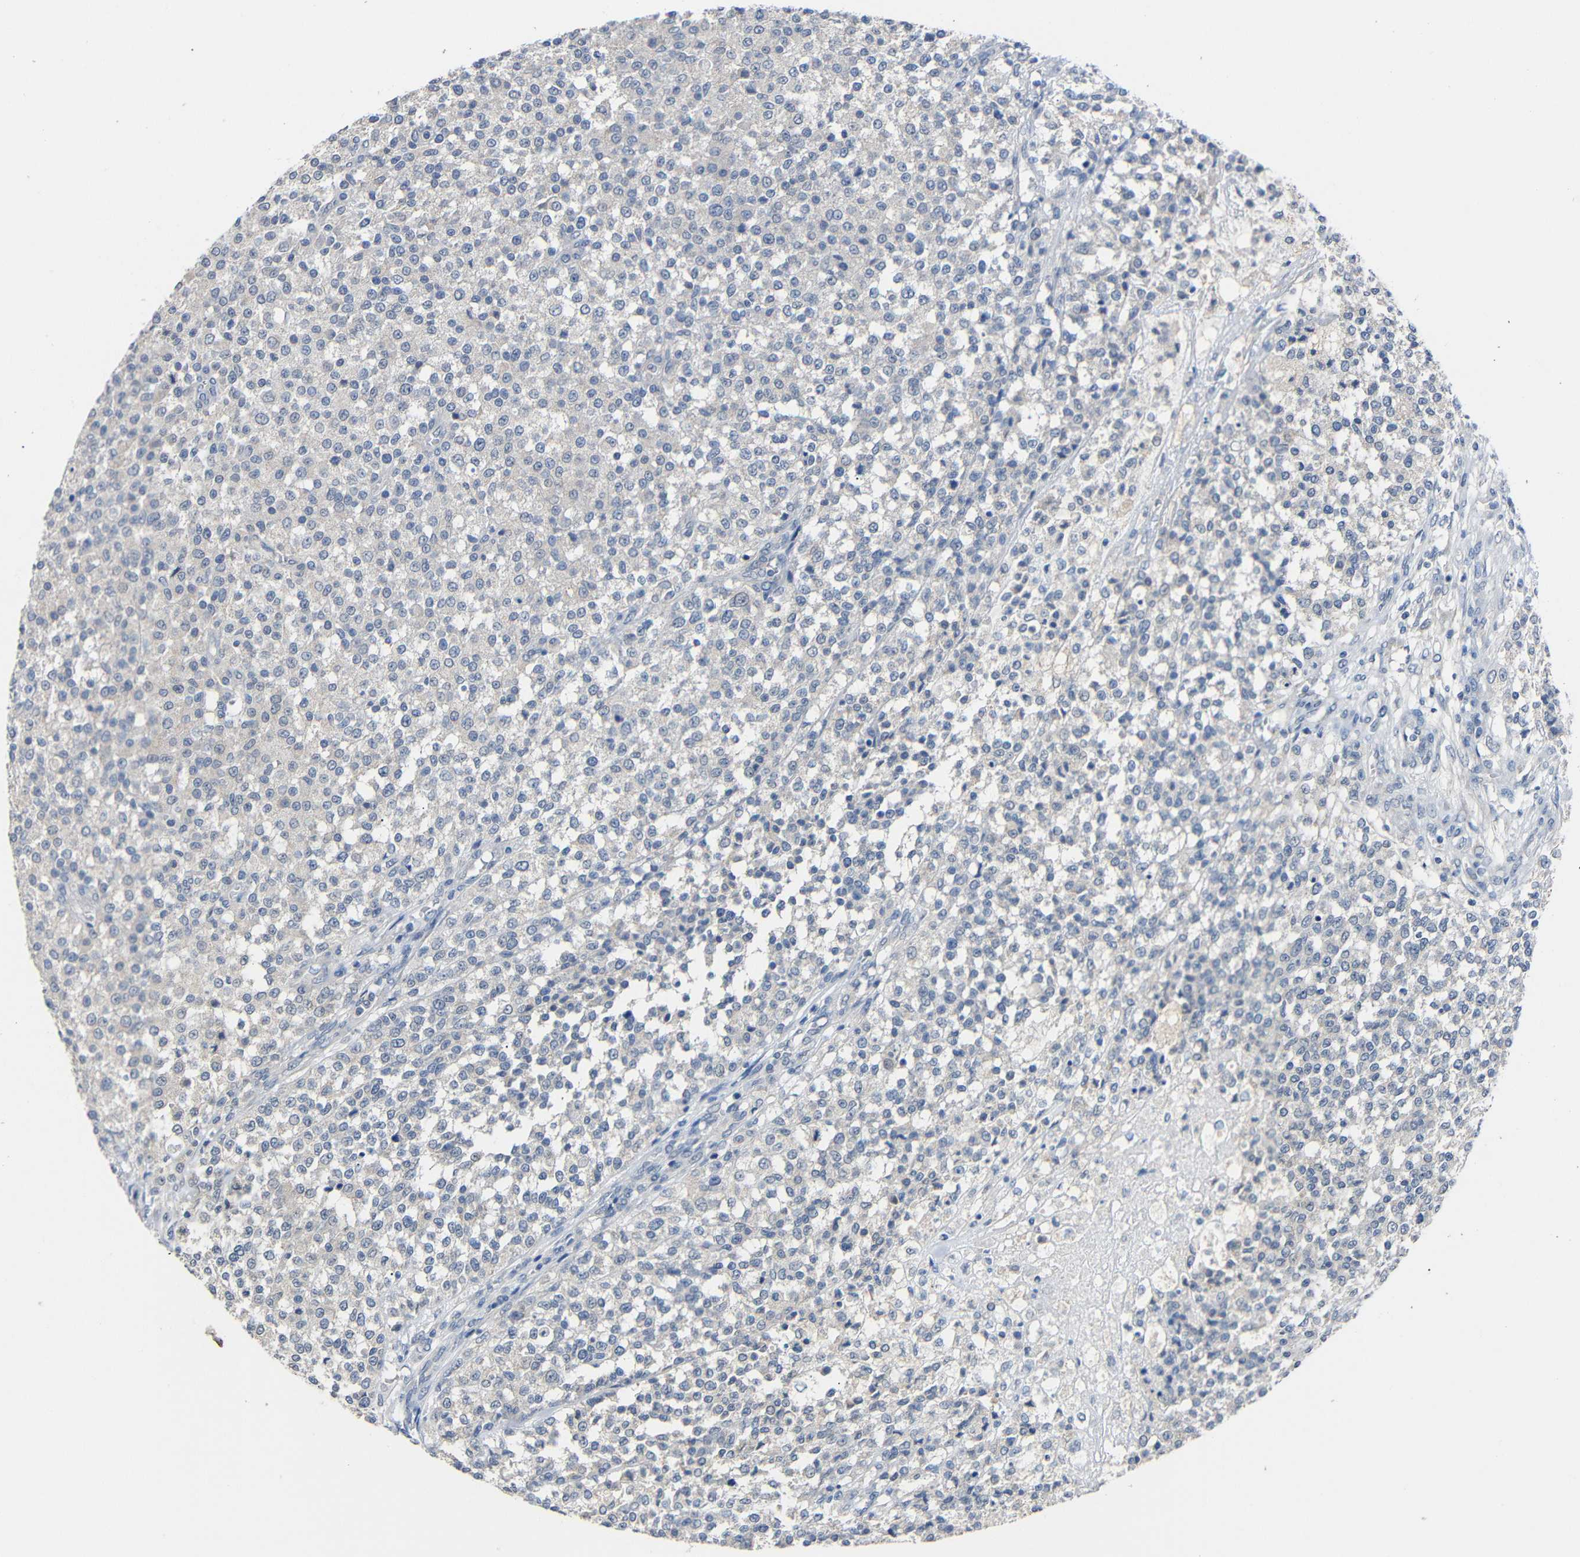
{"staining": {"intensity": "negative", "quantity": "none", "location": "none"}, "tissue": "testis cancer", "cell_type": "Tumor cells", "image_type": "cancer", "snomed": [{"axis": "morphology", "description": "Seminoma, NOS"}, {"axis": "topography", "description": "Testis"}], "caption": "The immunohistochemistry (IHC) image has no significant expression in tumor cells of testis seminoma tissue.", "gene": "HNF1A", "patient": {"sex": "male", "age": 59}}